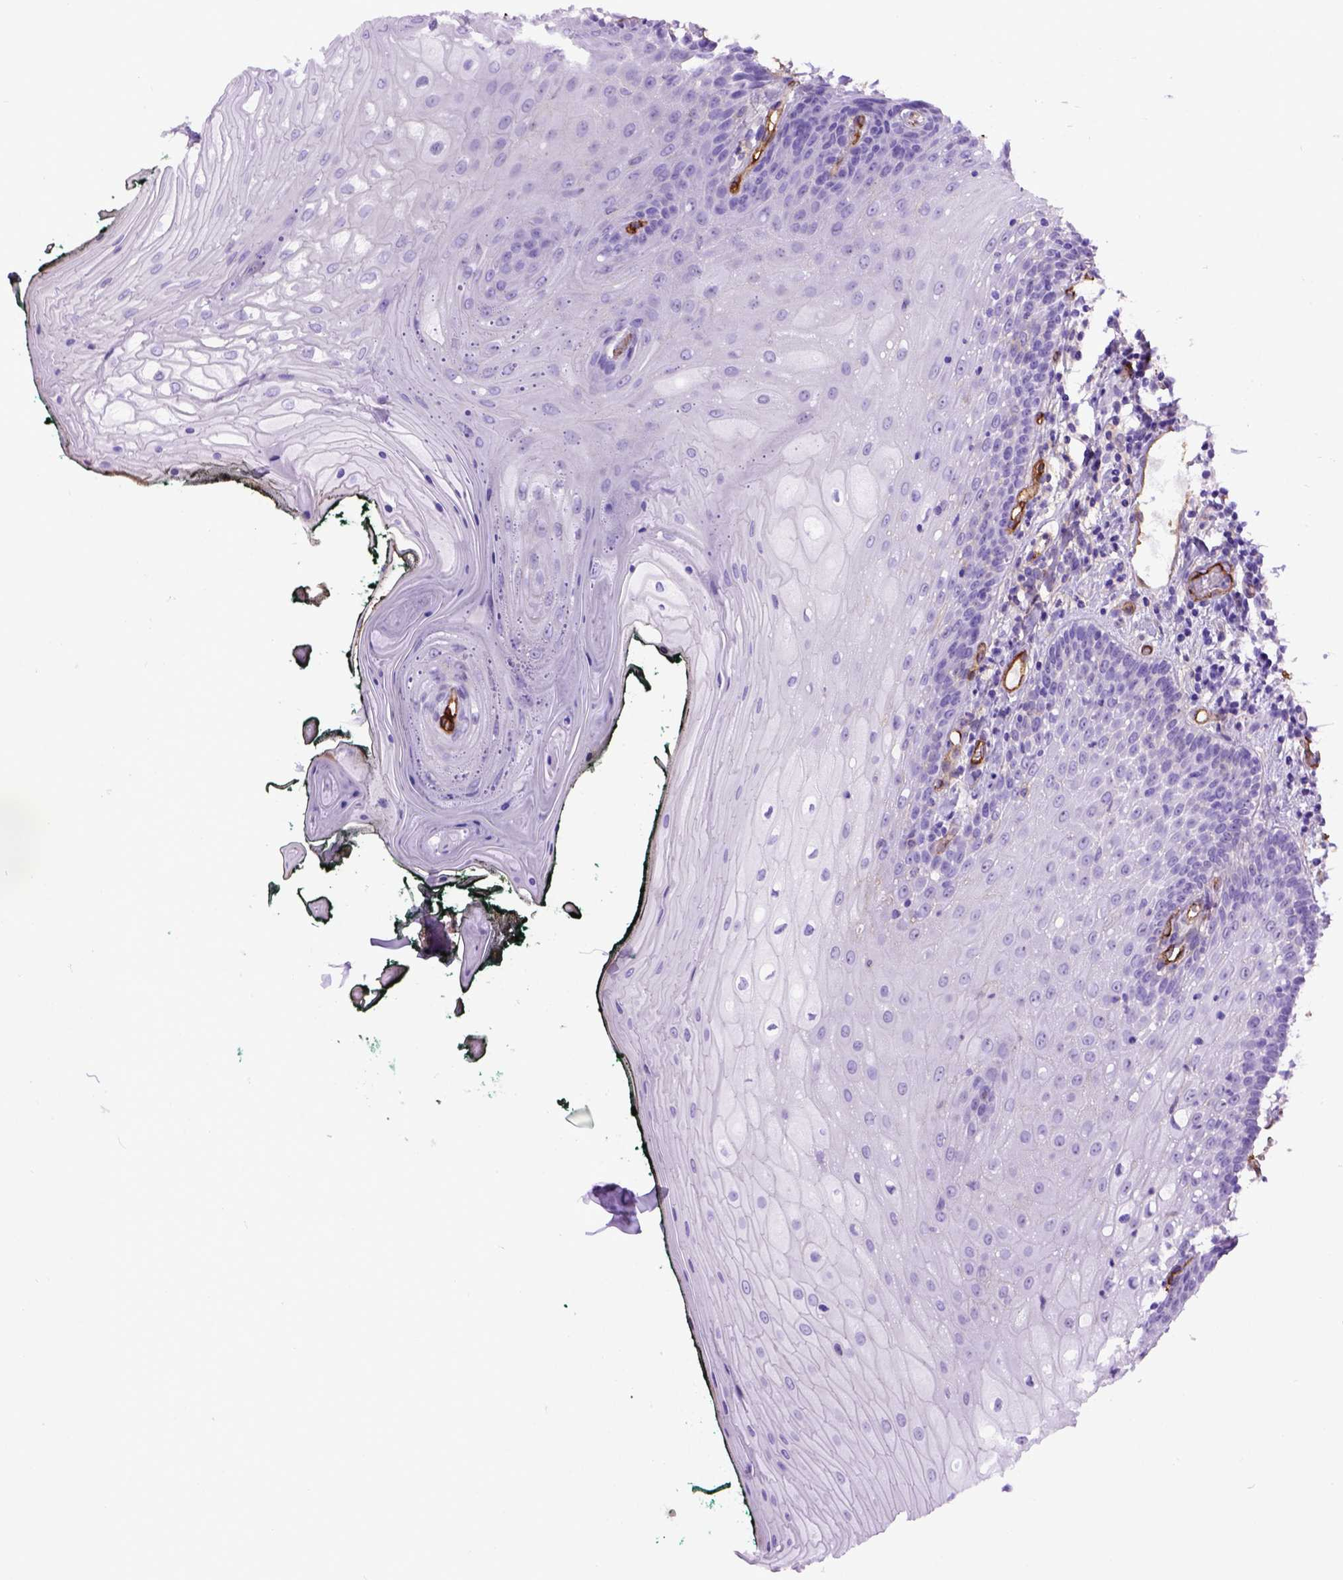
{"staining": {"intensity": "negative", "quantity": "none", "location": "none"}, "tissue": "oral mucosa", "cell_type": "Squamous epithelial cells", "image_type": "normal", "snomed": [{"axis": "morphology", "description": "Normal tissue, NOS"}, {"axis": "topography", "description": "Oral tissue"}, {"axis": "topography", "description": "Head-Neck"}], "caption": "IHC of normal human oral mucosa reveals no positivity in squamous epithelial cells.", "gene": "ENG", "patient": {"sex": "female", "age": 68}}